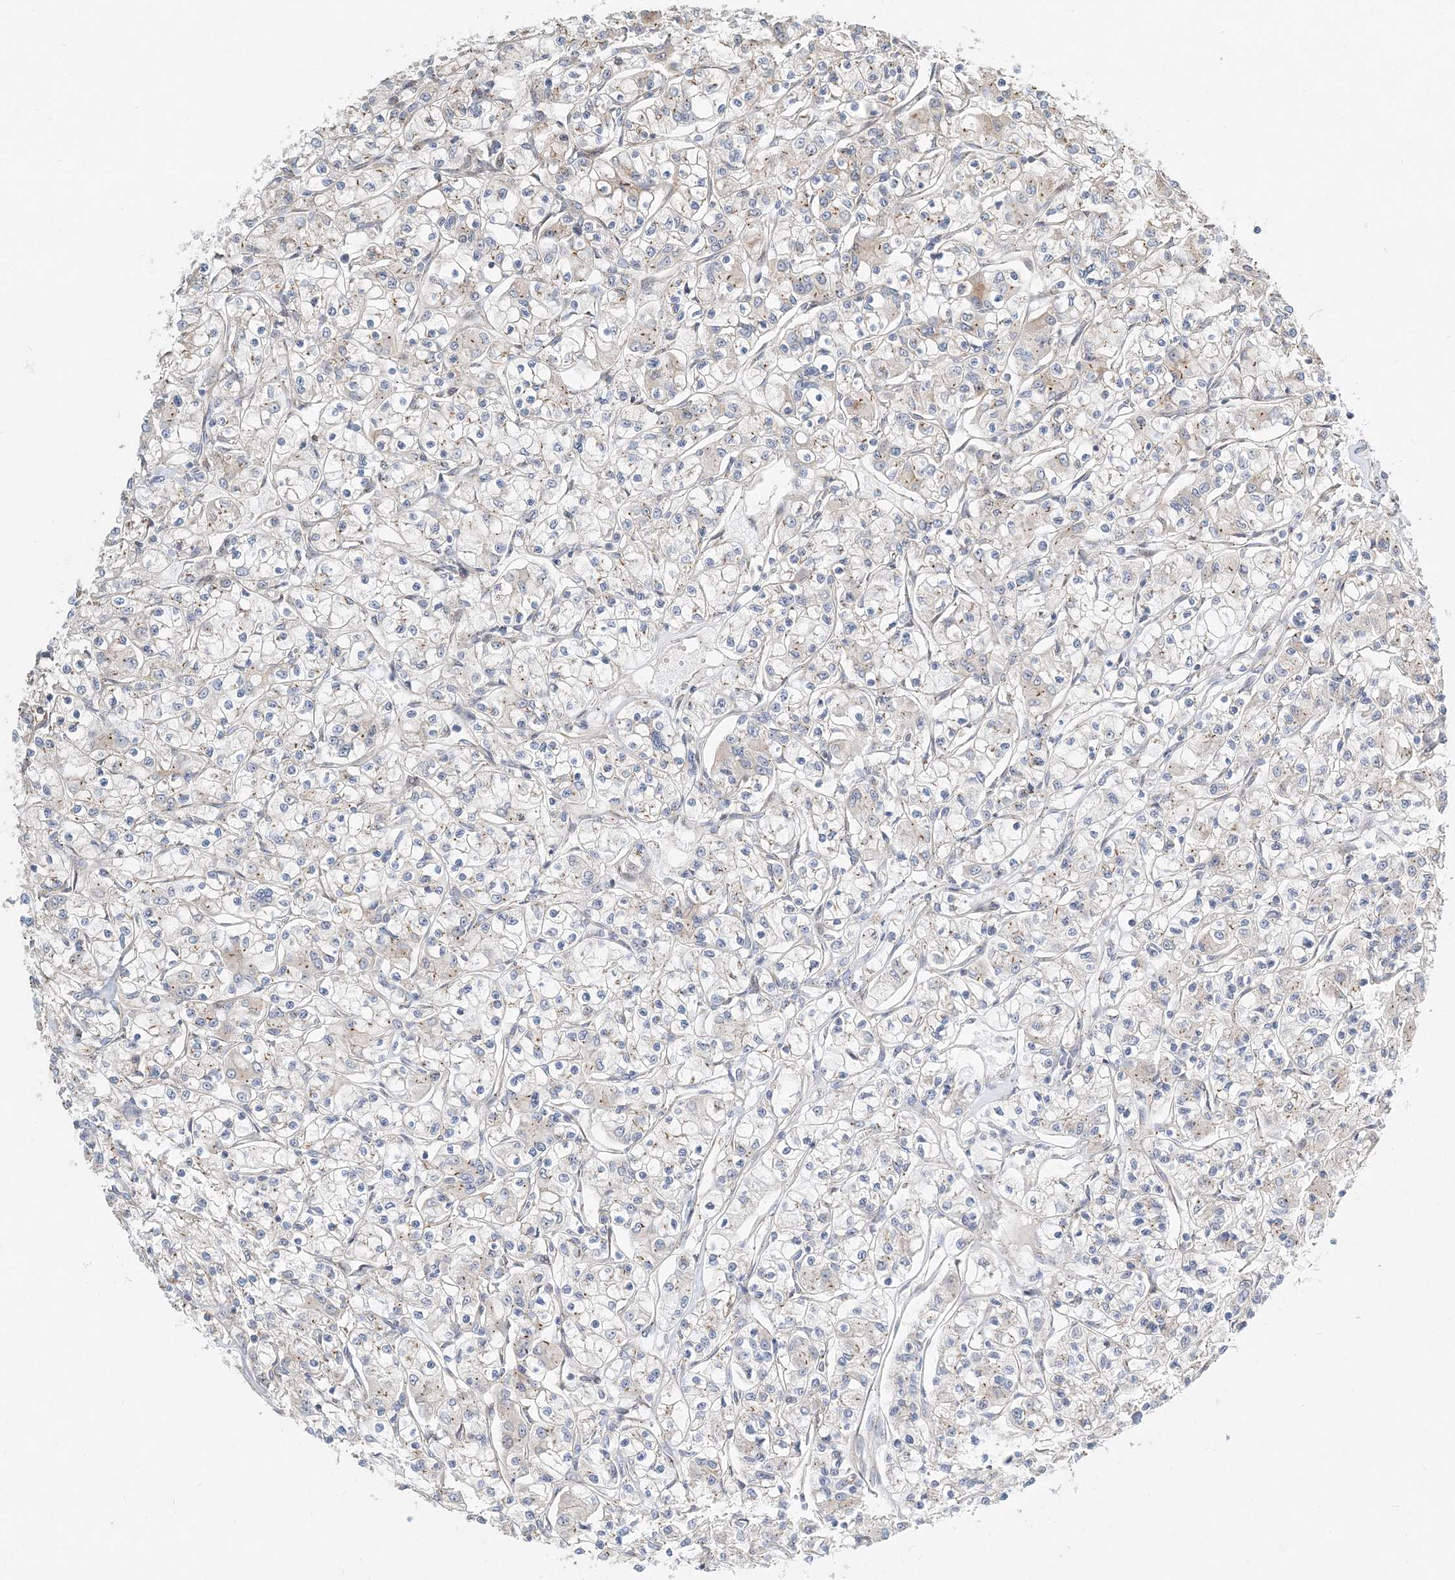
{"staining": {"intensity": "negative", "quantity": "none", "location": "none"}, "tissue": "renal cancer", "cell_type": "Tumor cells", "image_type": "cancer", "snomed": [{"axis": "morphology", "description": "Adenocarcinoma, NOS"}, {"axis": "topography", "description": "Kidney"}], "caption": "Tumor cells are negative for protein expression in human renal adenocarcinoma.", "gene": "CXXC5", "patient": {"sex": "female", "age": 59}}